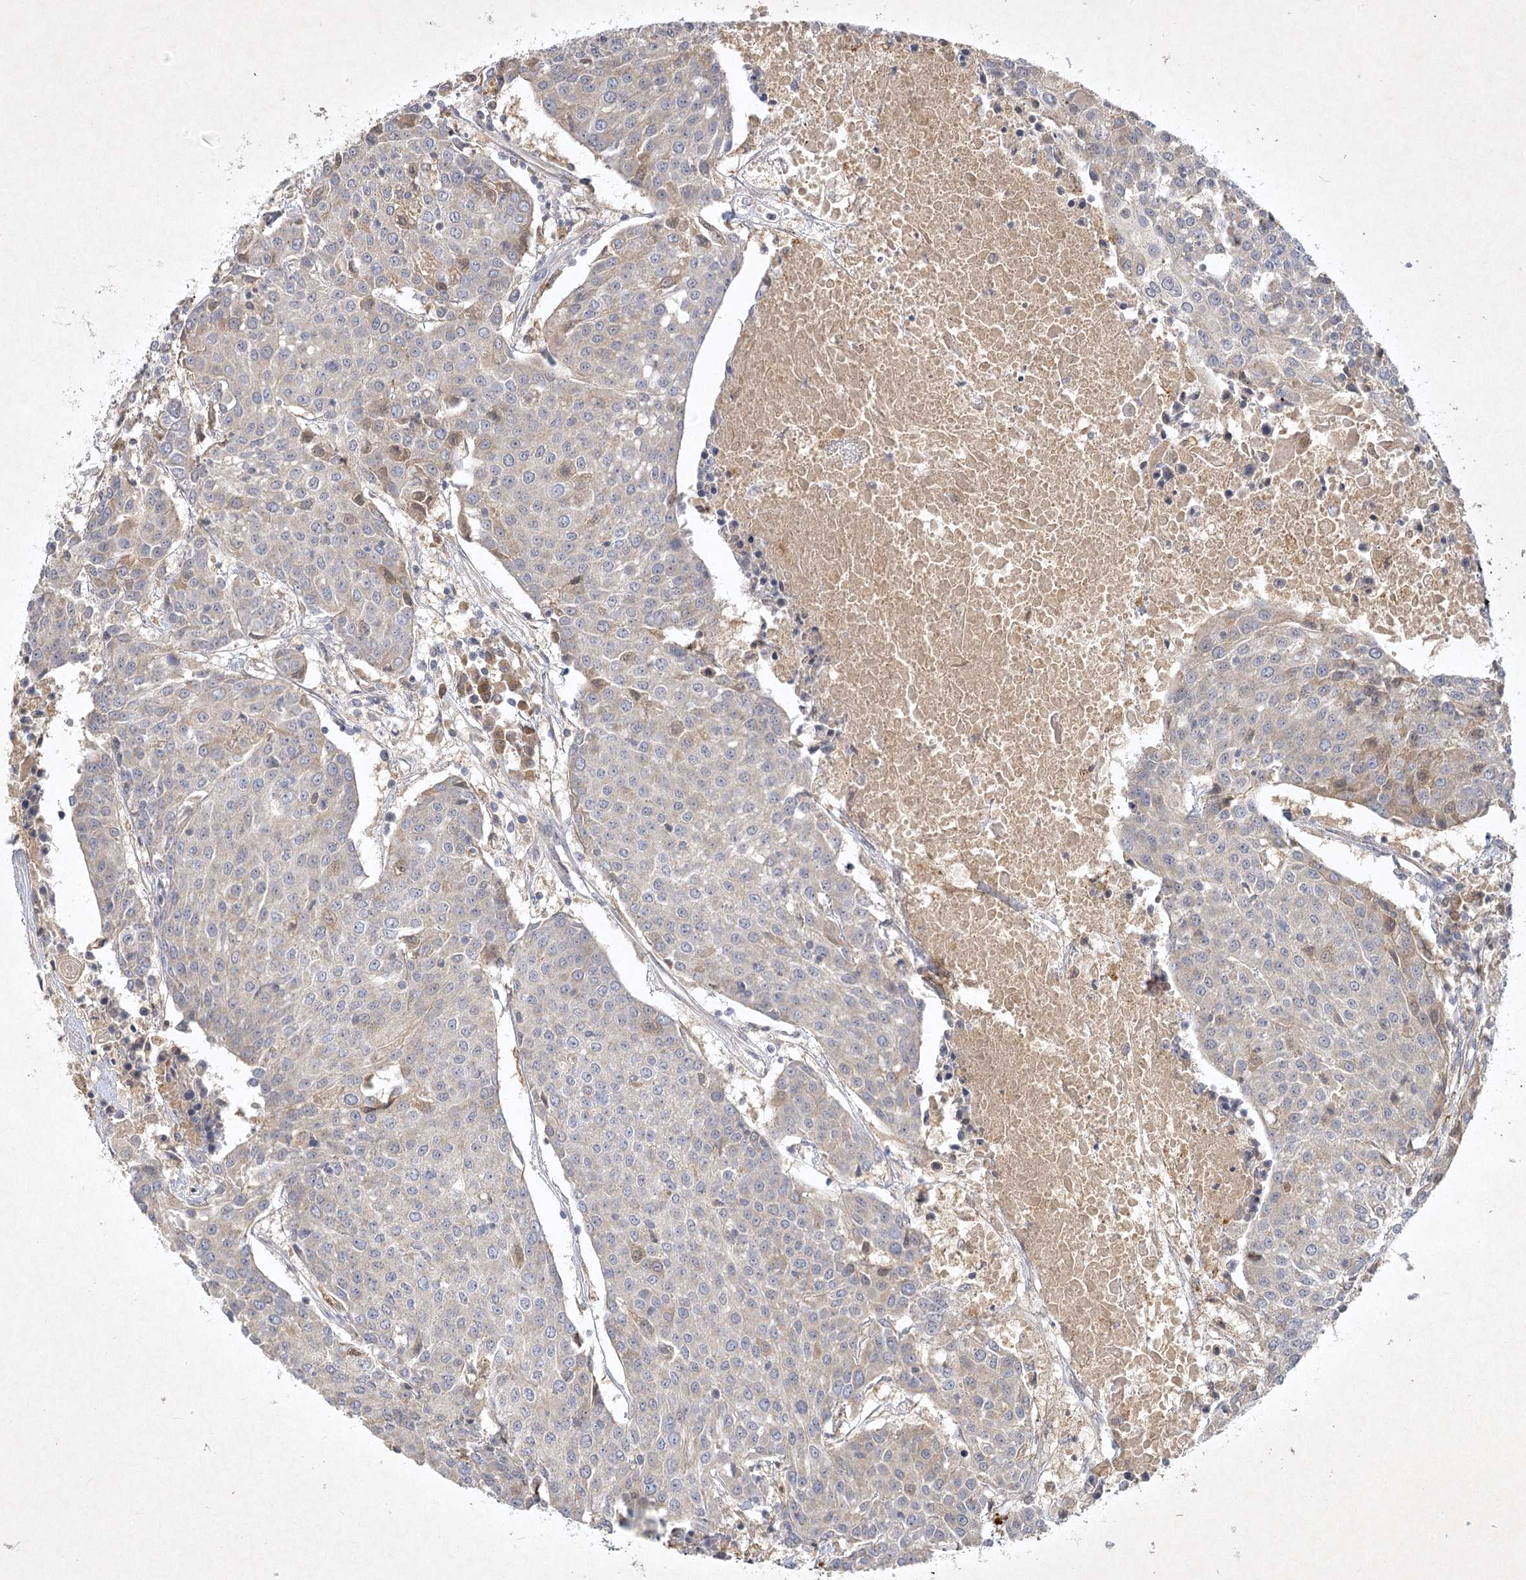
{"staining": {"intensity": "weak", "quantity": "<25%", "location": "cytoplasmic/membranous"}, "tissue": "urothelial cancer", "cell_type": "Tumor cells", "image_type": "cancer", "snomed": [{"axis": "morphology", "description": "Urothelial carcinoma, High grade"}, {"axis": "topography", "description": "Urinary bladder"}], "caption": "Image shows no protein staining in tumor cells of urothelial cancer tissue.", "gene": "PYROXD2", "patient": {"sex": "female", "age": 85}}